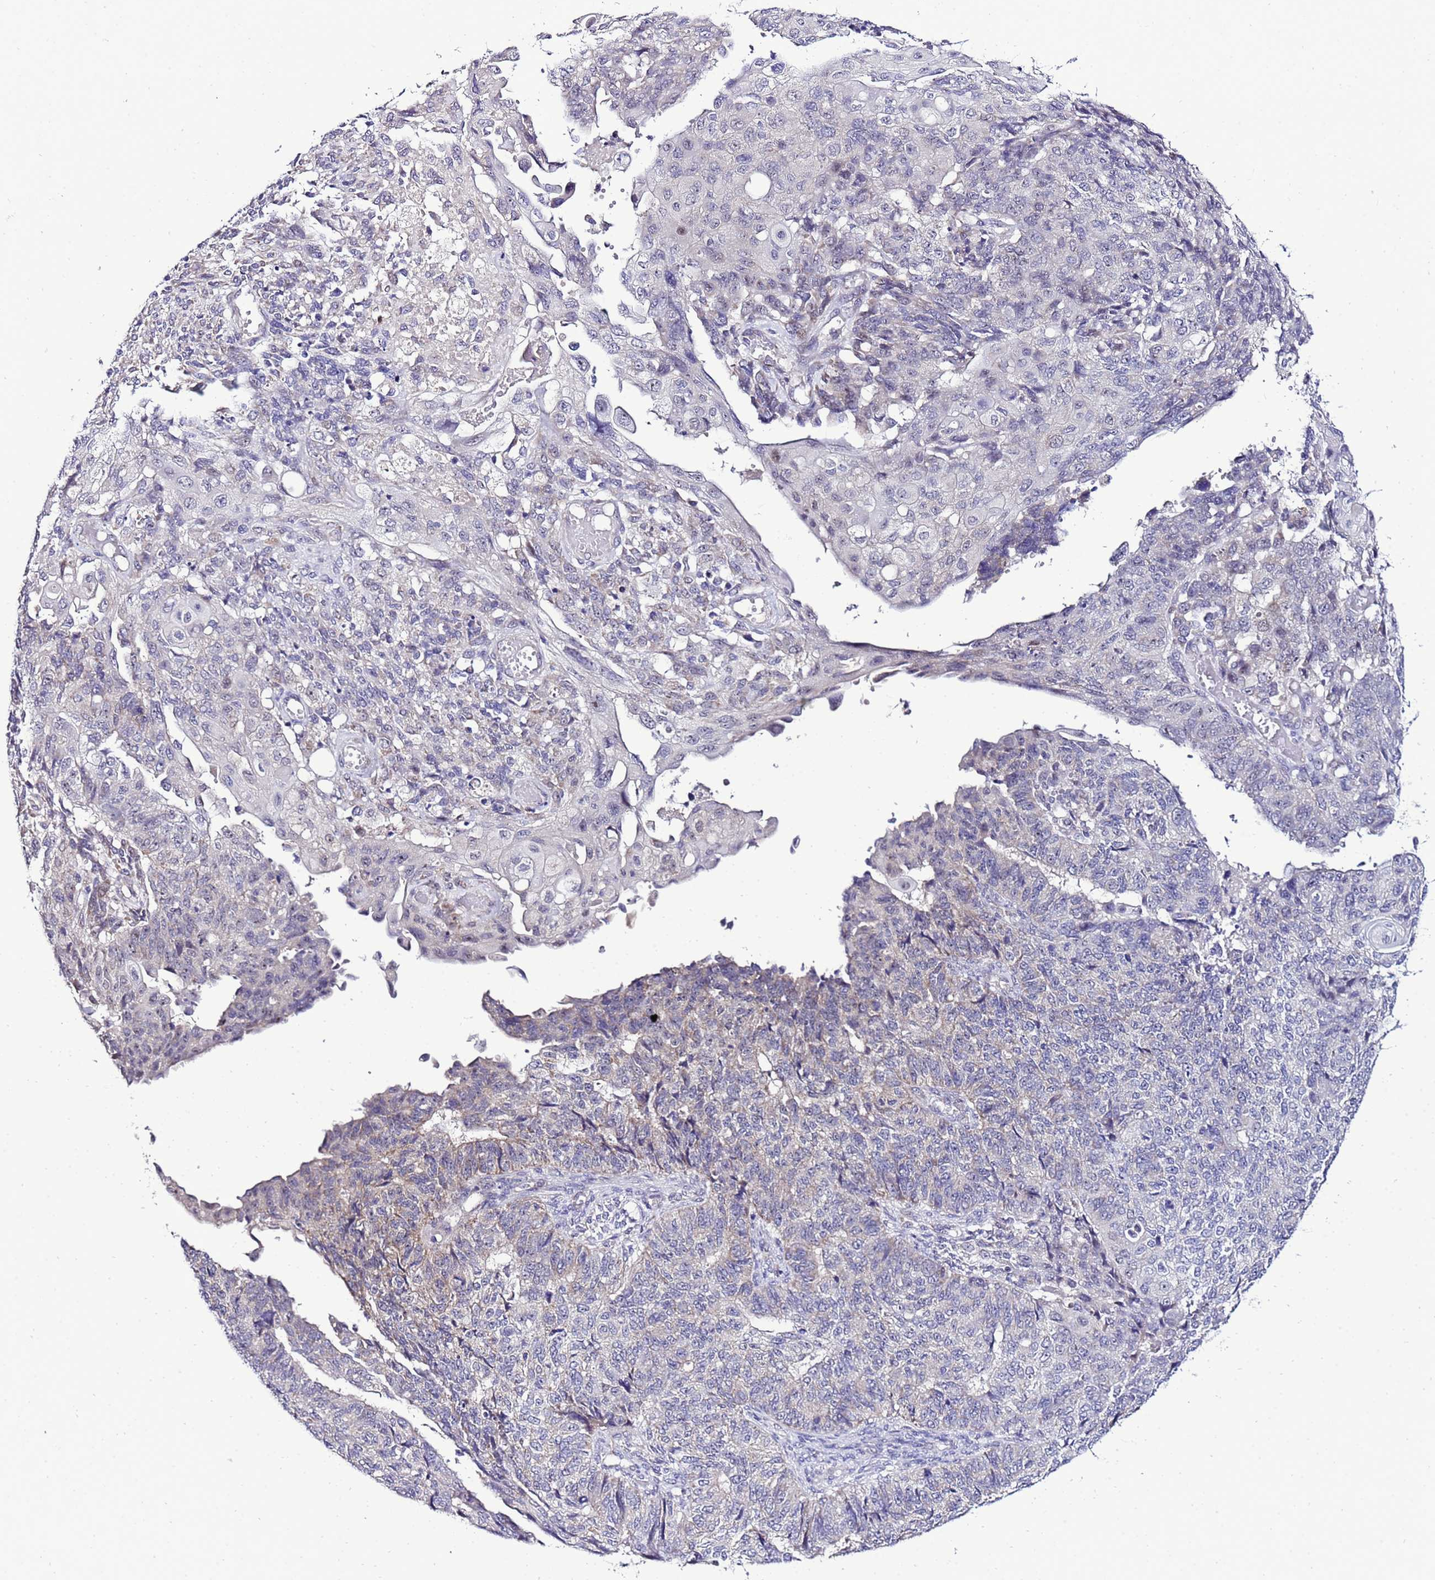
{"staining": {"intensity": "negative", "quantity": "none", "location": "none"}, "tissue": "endometrial cancer", "cell_type": "Tumor cells", "image_type": "cancer", "snomed": [{"axis": "morphology", "description": "Adenocarcinoma, NOS"}, {"axis": "topography", "description": "Endometrium"}], "caption": "Immunohistochemical staining of endometrial cancer (adenocarcinoma) shows no significant expression in tumor cells. (DAB (3,3'-diaminobenzidine) immunohistochemistry, high magnification).", "gene": "DPH6", "patient": {"sex": "female", "age": 32}}